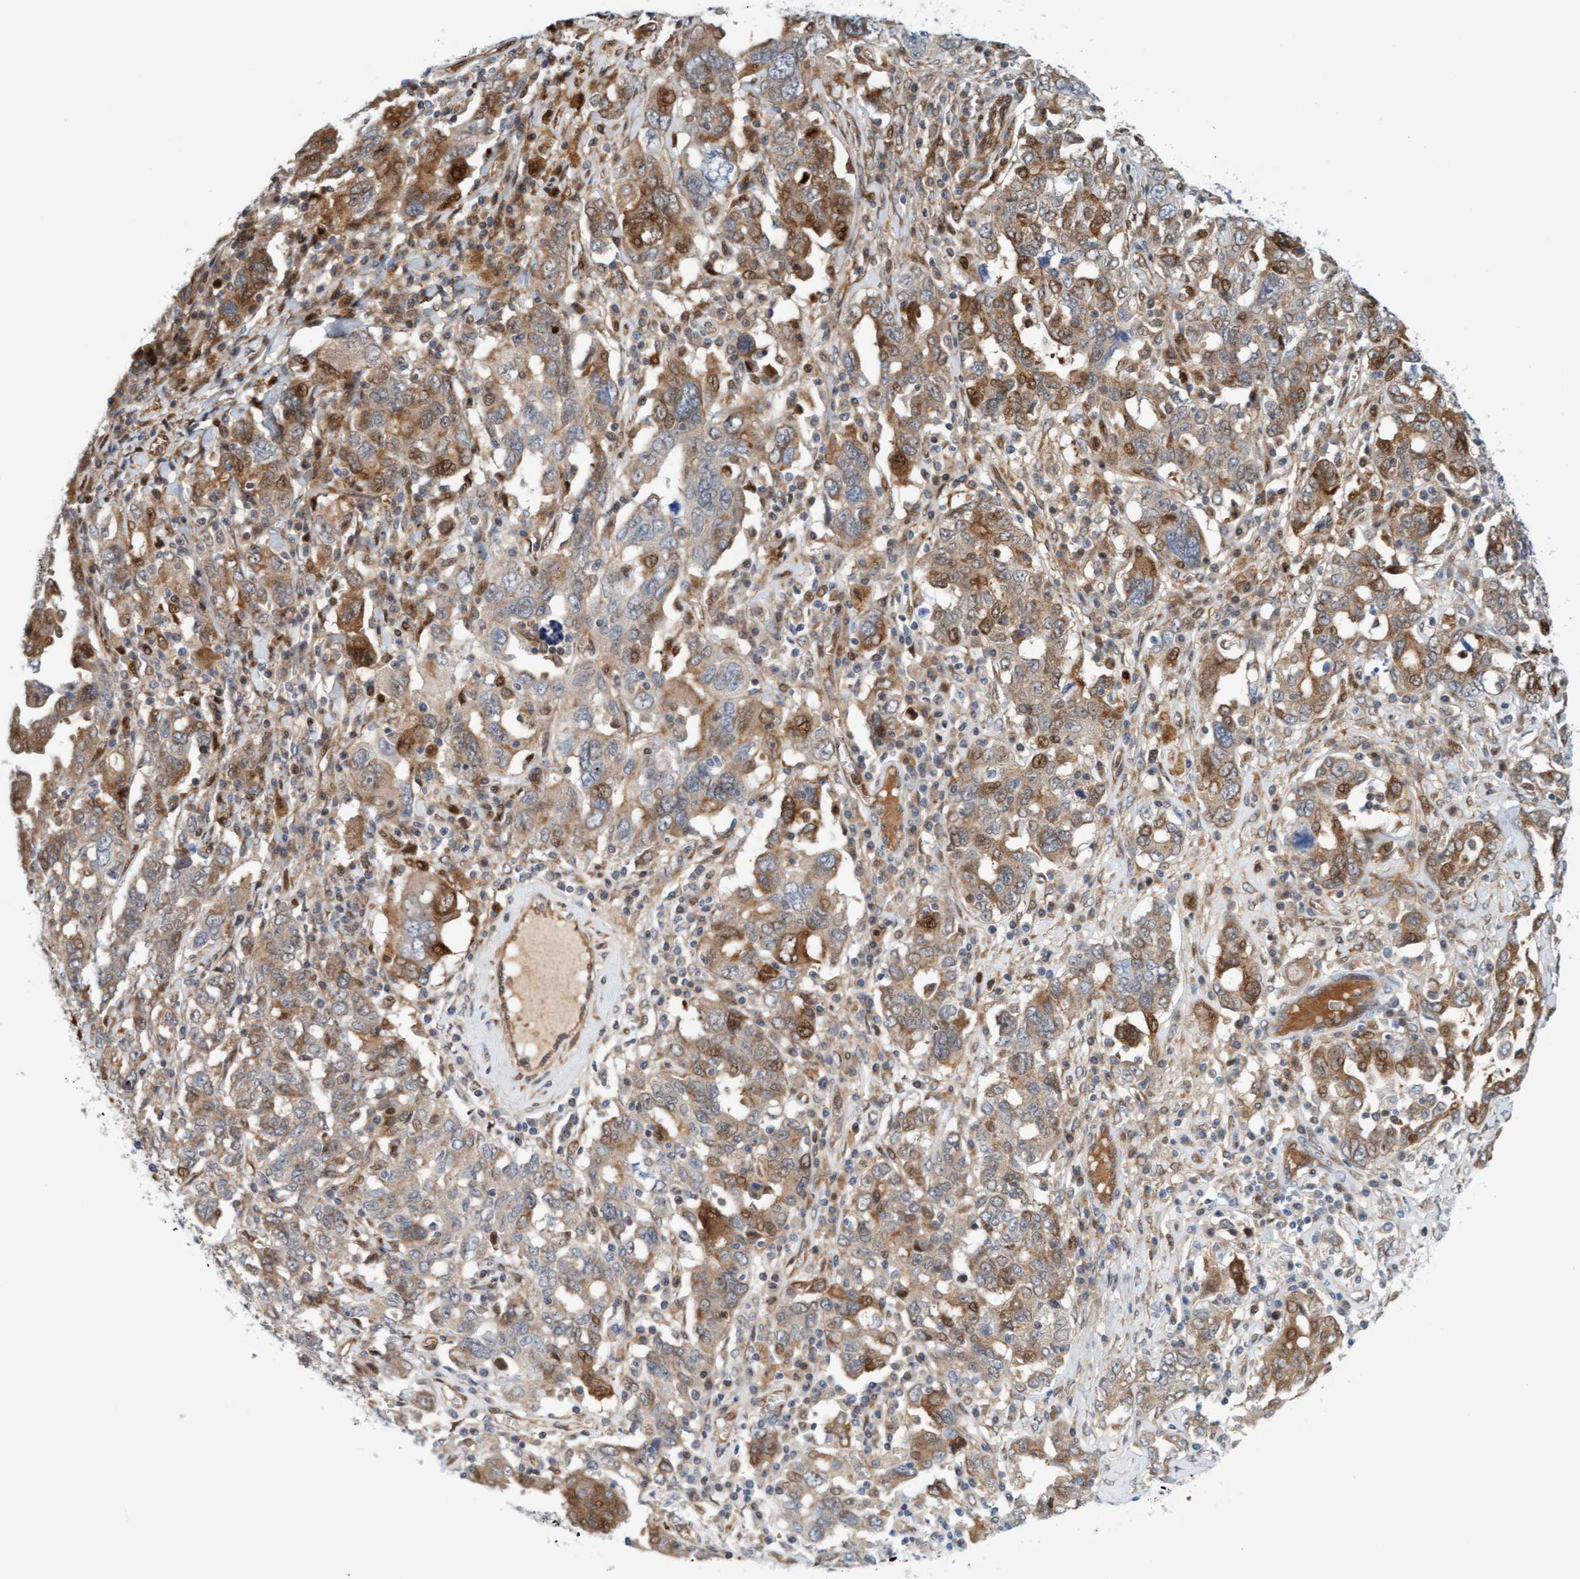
{"staining": {"intensity": "moderate", "quantity": "25%-75%", "location": "cytoplasmic/membranous,nuclear"}, "tissue": "ovarian cancer", "cell_type": "Tumor cells", "image_type": "cancer", "snomed": [{"axis": "morphology", "description": "Carcinoma, endometroid"}, {"axis": "topography", "description": "Ovary"}], "caption": "Protein analysis of endometroid carcinoma (ovarian) tissue demonstrates moderate cytoplasmic/membranous and nuclear expression in about 25%-75% of tumor cells.", "gene": "EIF4EBP1", "patient": {"sex": "female", "age": 62}}